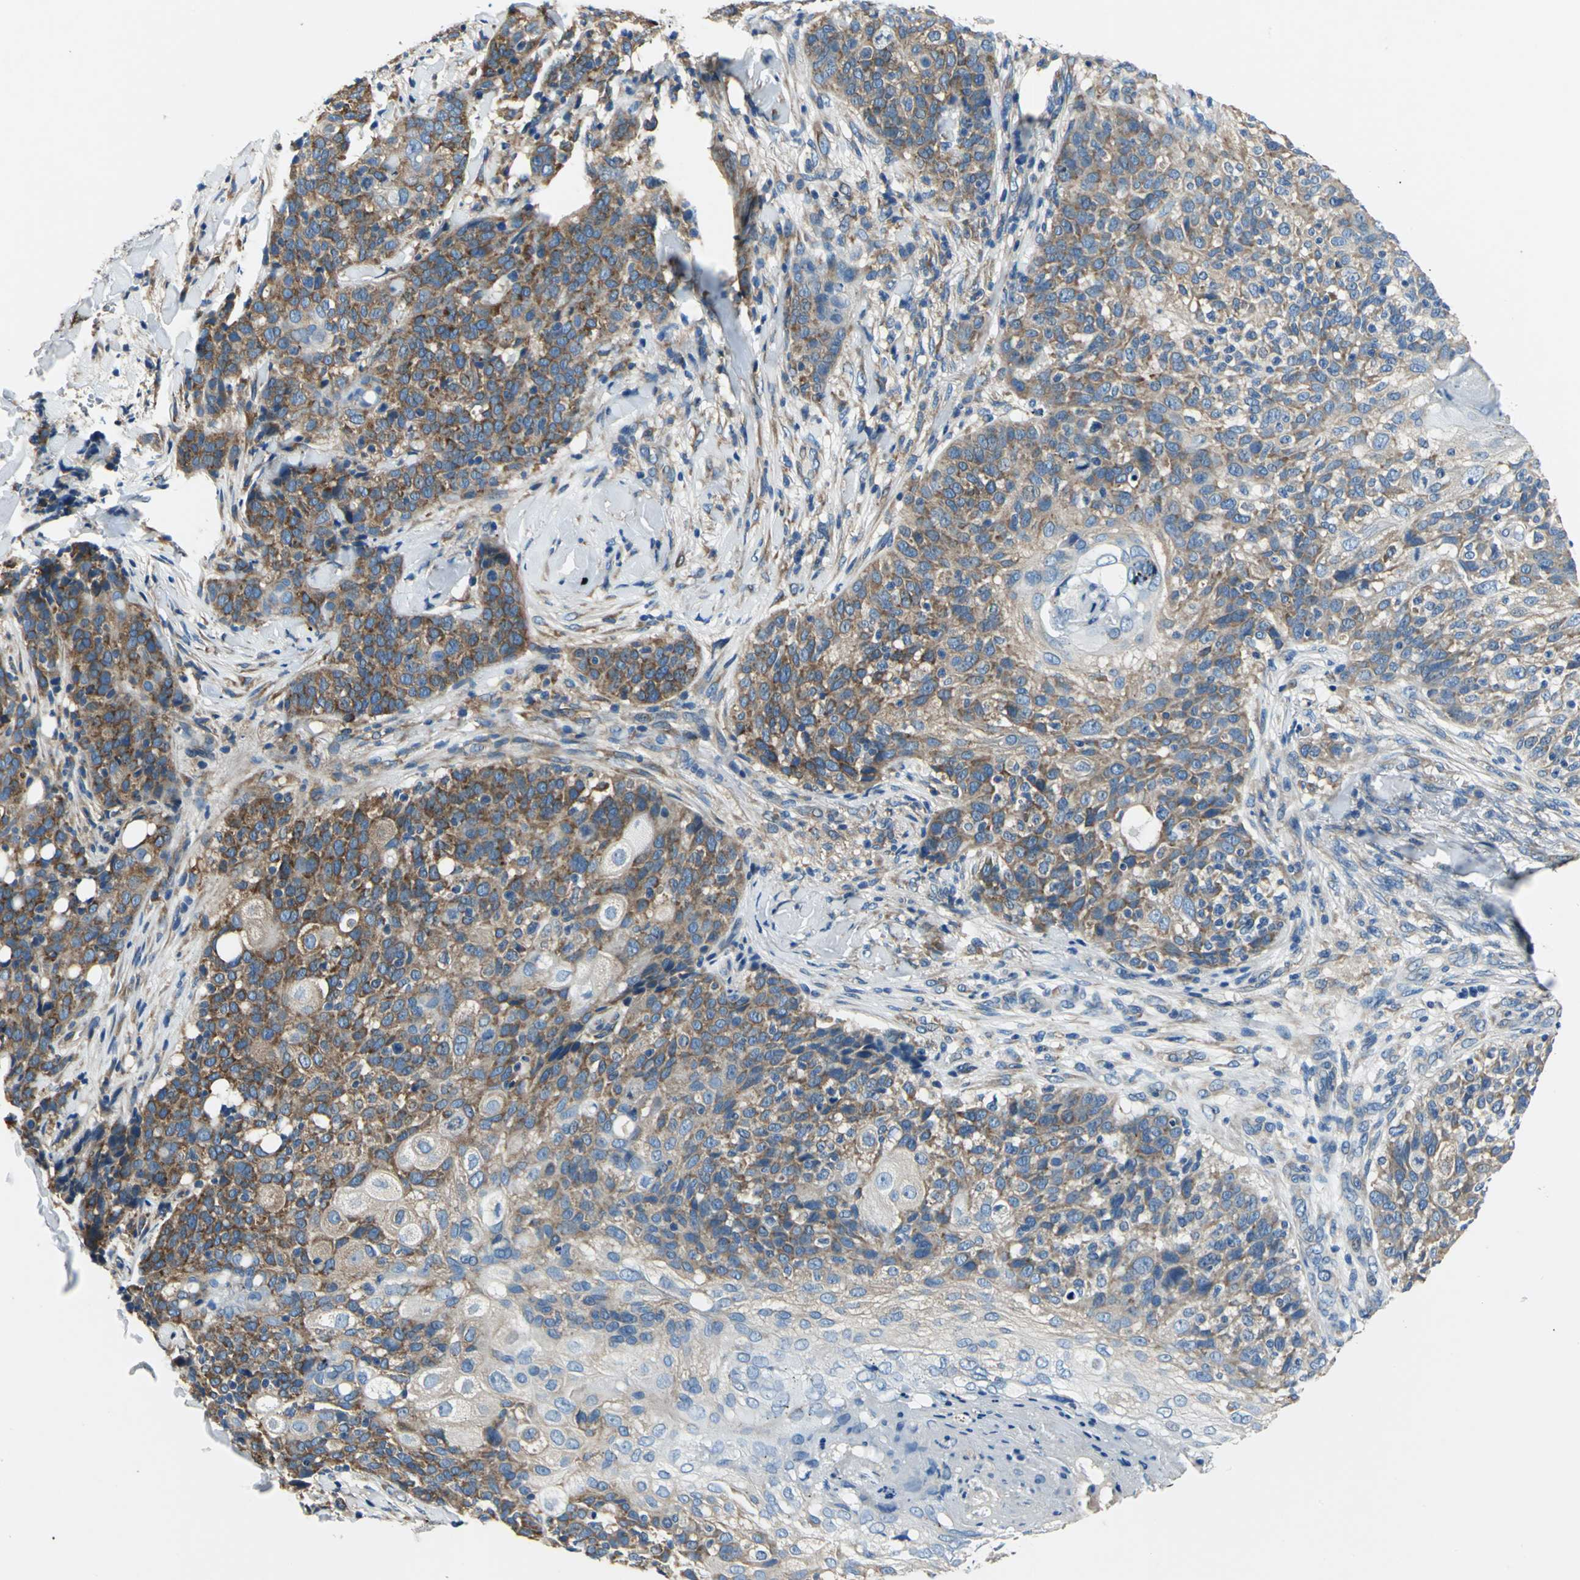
{"staining": {"intensity": "strong", "quantity": ">75%", "location": "cytoplasmic/membranous"}, "tissue": "skin cancer", "cell_type": "Tumor cells", "image_type": "cancer", "snomed": [{"axis": "morphology", "description": "Normal tissue, NOS"}, {"axis": "morphology", "description": "Squamous cell carcinoma, NOS"}, {"axis": "topography", "description": "Skin"}], "caption": "Immunohistochemistry histopathology image of neoplastic tissue: skin cancer stained using immunohistochemistry demonstrates high levels of strong protein expression localized specifically in the cytoplasmic/membranous of tumor cells, appearing as a cytoplasmic/membranous brown color.", "gene": "TRIM25", "patient": {"sex": "female", "age": 83}}